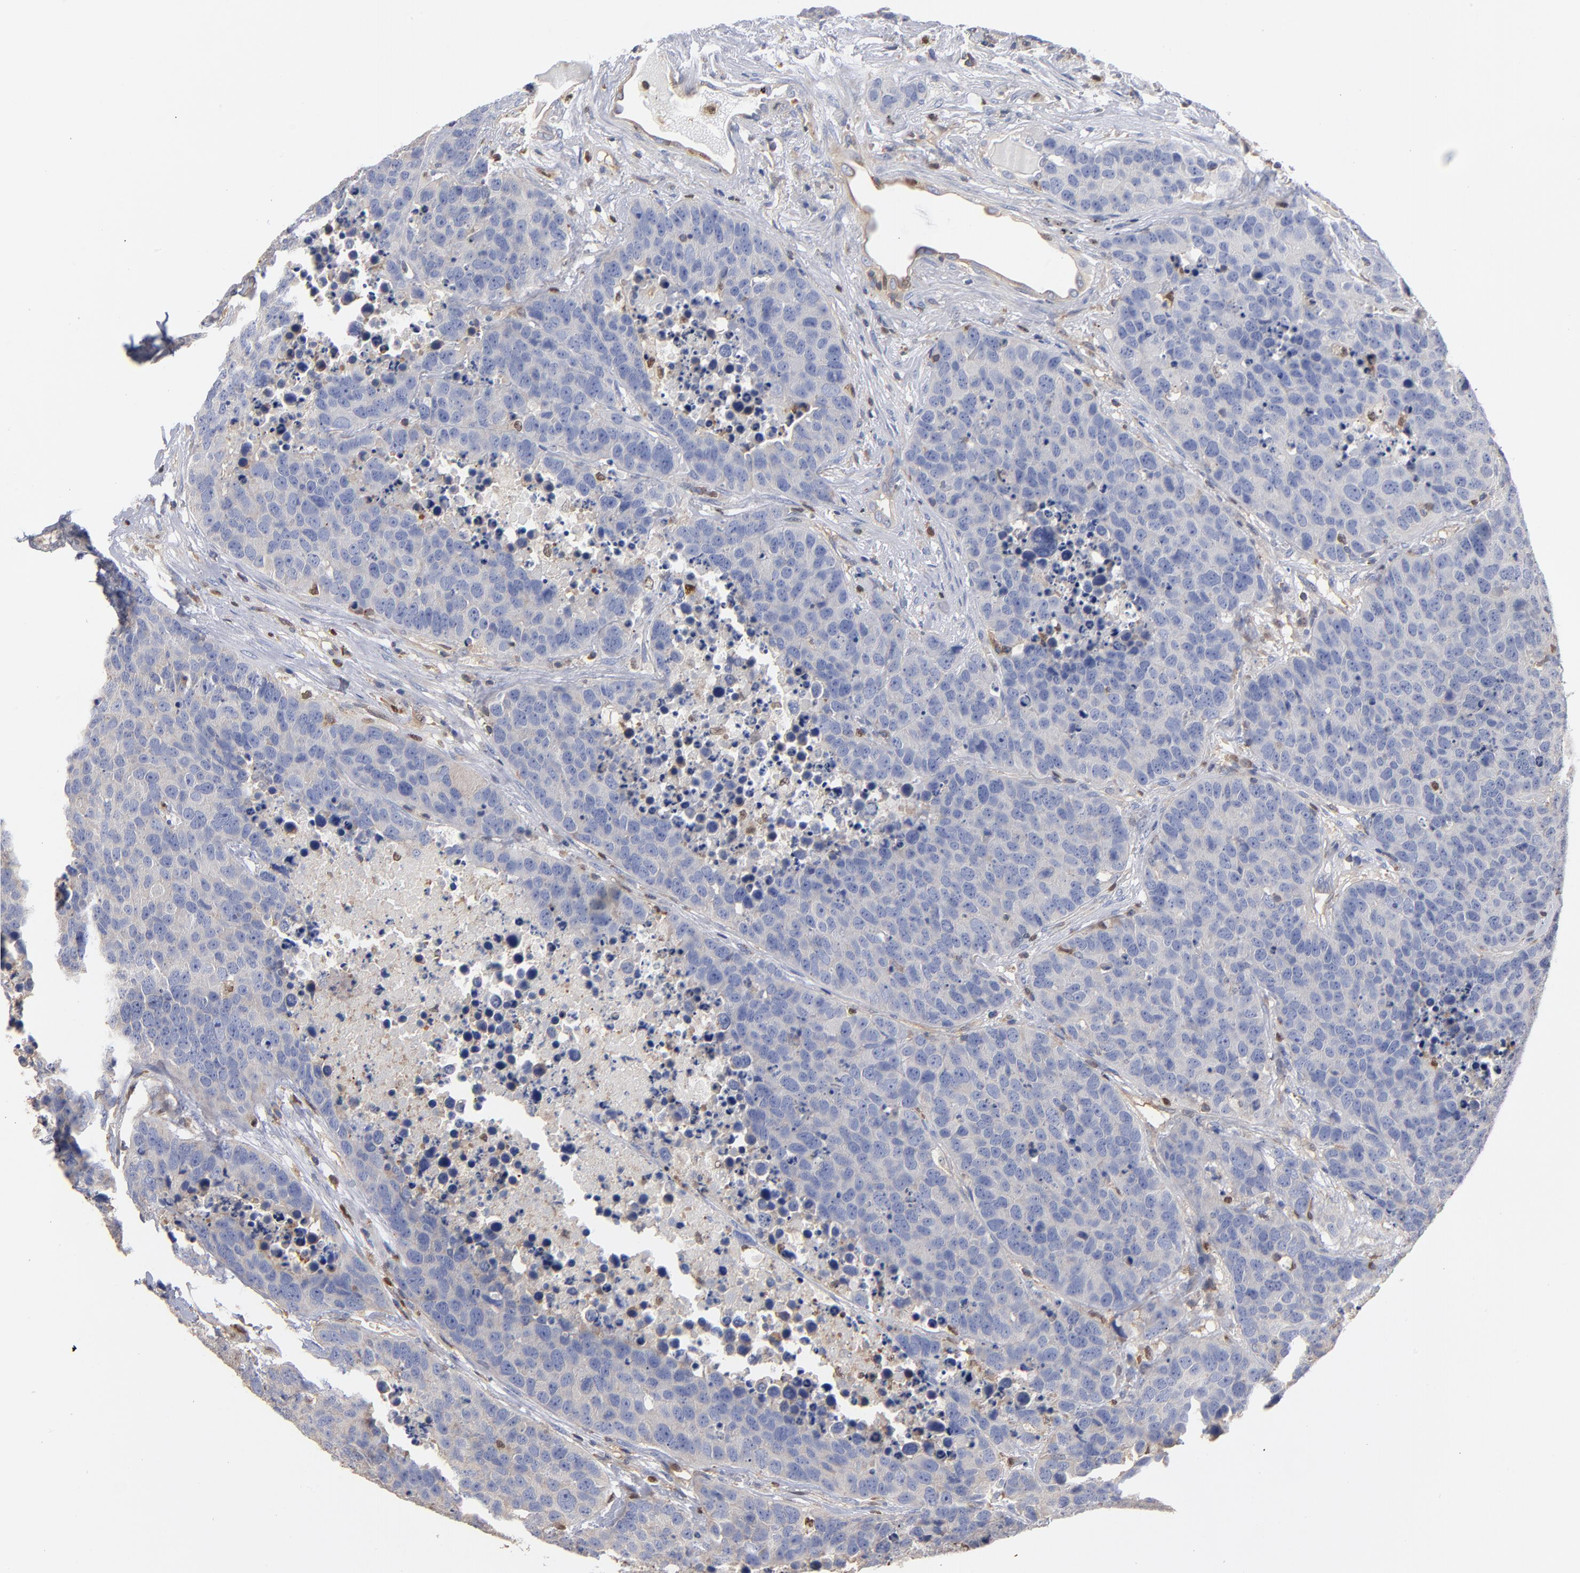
{"staining": {"intensity": "negative", "quantity": "none", "location": "none"}, "tissue": "carcinoid", "cell_type": "Tumor cells", "image_type": "cancer", "snomed": [{"axis": "morphology", "description": "Carcinoid, malignant, NOS"}, {"axis": "topography", "description": "Lung"}], "caption": "Micrograph shows no significant protein positivity in tumor cells of carcinoid. The staining is performed using DAB (3,3'-diaminobenzidine) brown chromogen with nuclei counter-stained in using hematoxylin.", "gene": "ARHGEF6", "patient": {"sex": "male", "age": 60}}